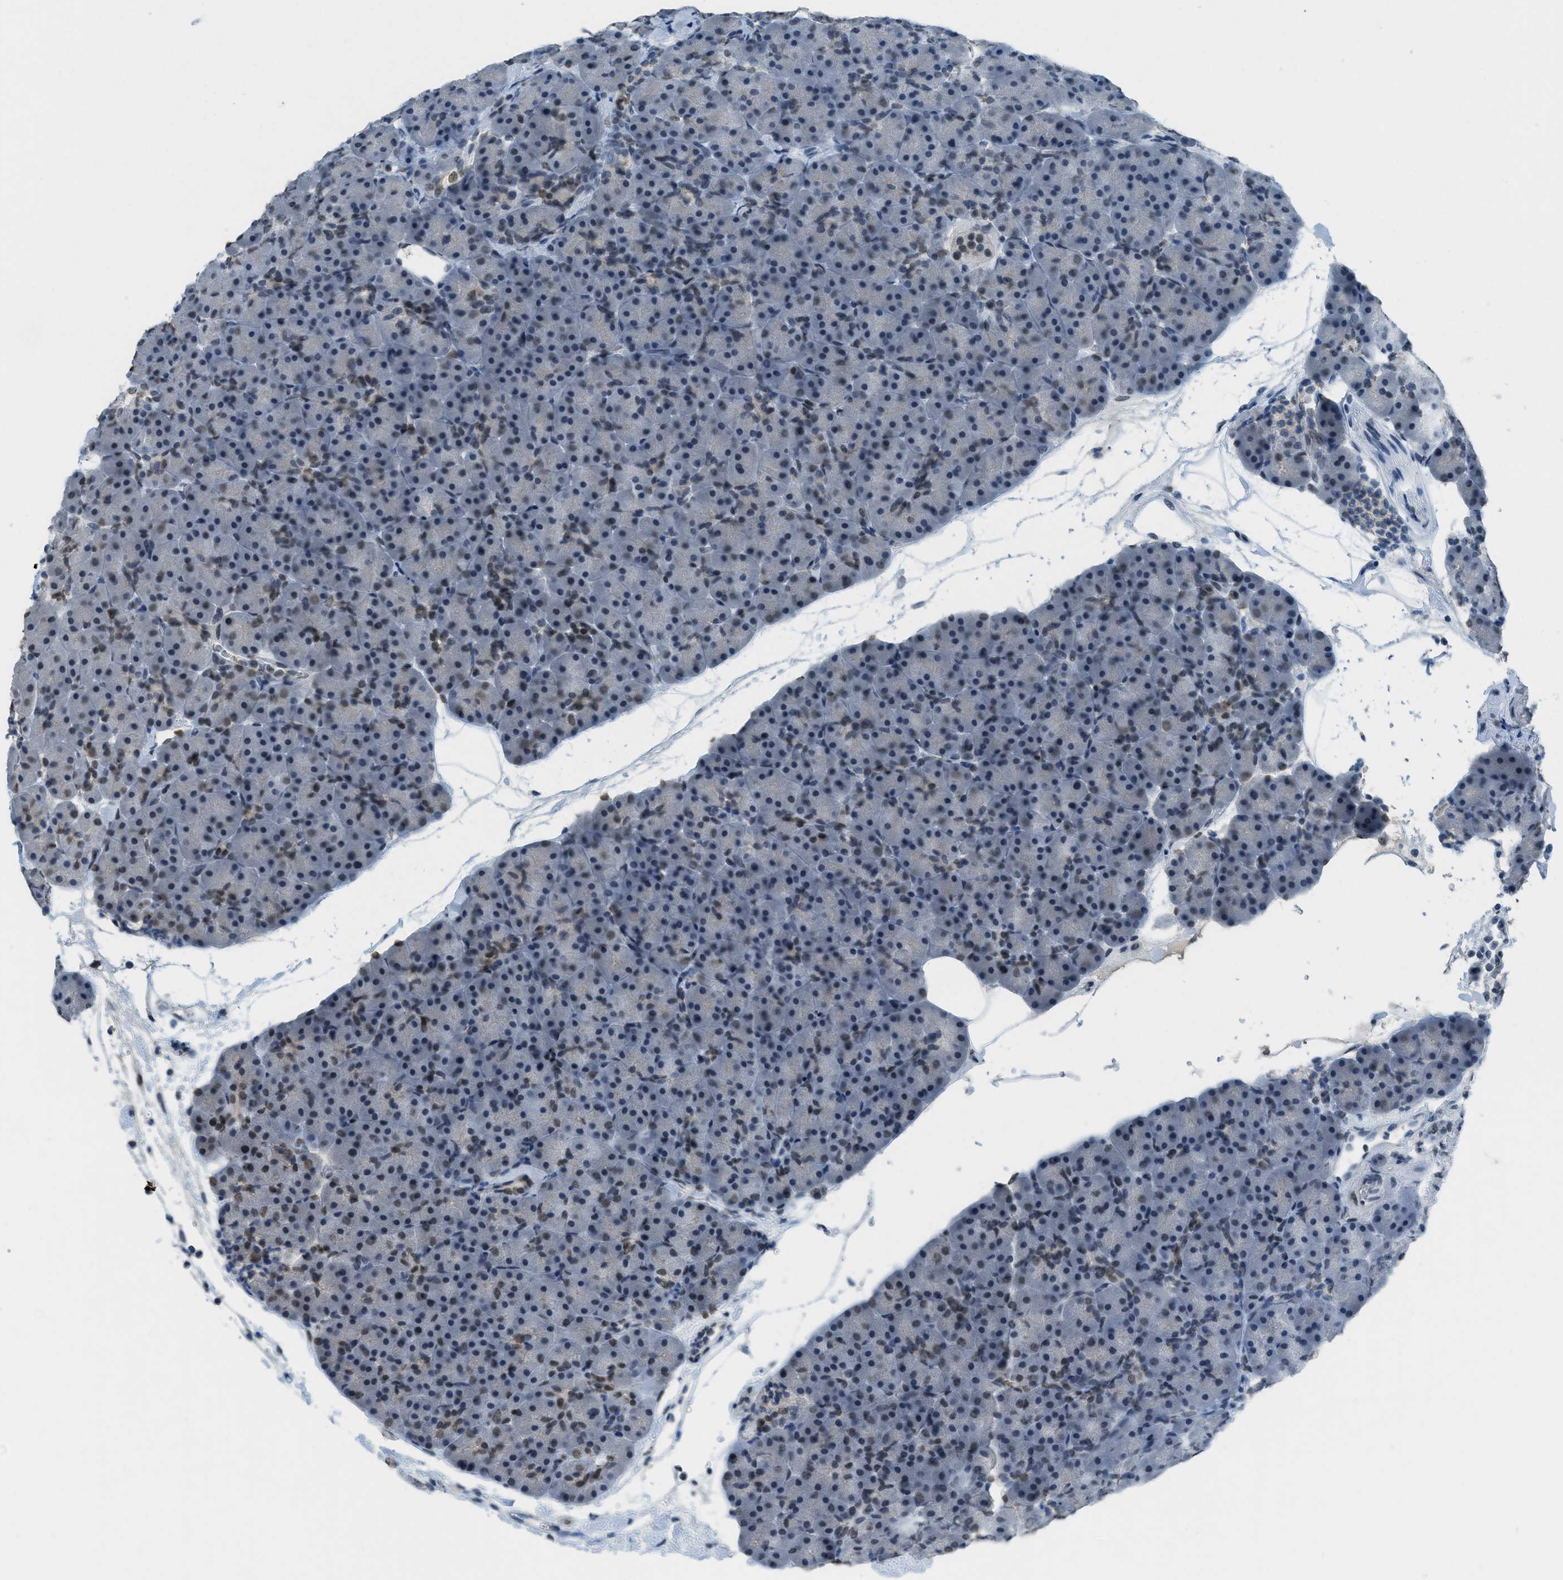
{"staining": {"intensity": "weak", "quantity": "<25%", "location": "nuclear"}, "tissue": "pancreas", "cell_type": "Exocrine glandular cells", "image_type": "normal", "snomed": [{"axis": "morphology", "description": "Normal tissue, NOS"}, {"axis": "topography", "description": "Pancreas"}], "caption": "High magnification brightfield microscopy of benign pancreas stained with DAB (3,3'-diaminobenzidine) (brown) and counterstained with hematoxylin (blue): exocrine glandular cells show no significant staining.", "gene": "TTC13", "patient": {"sex": "male", "age": 66}}